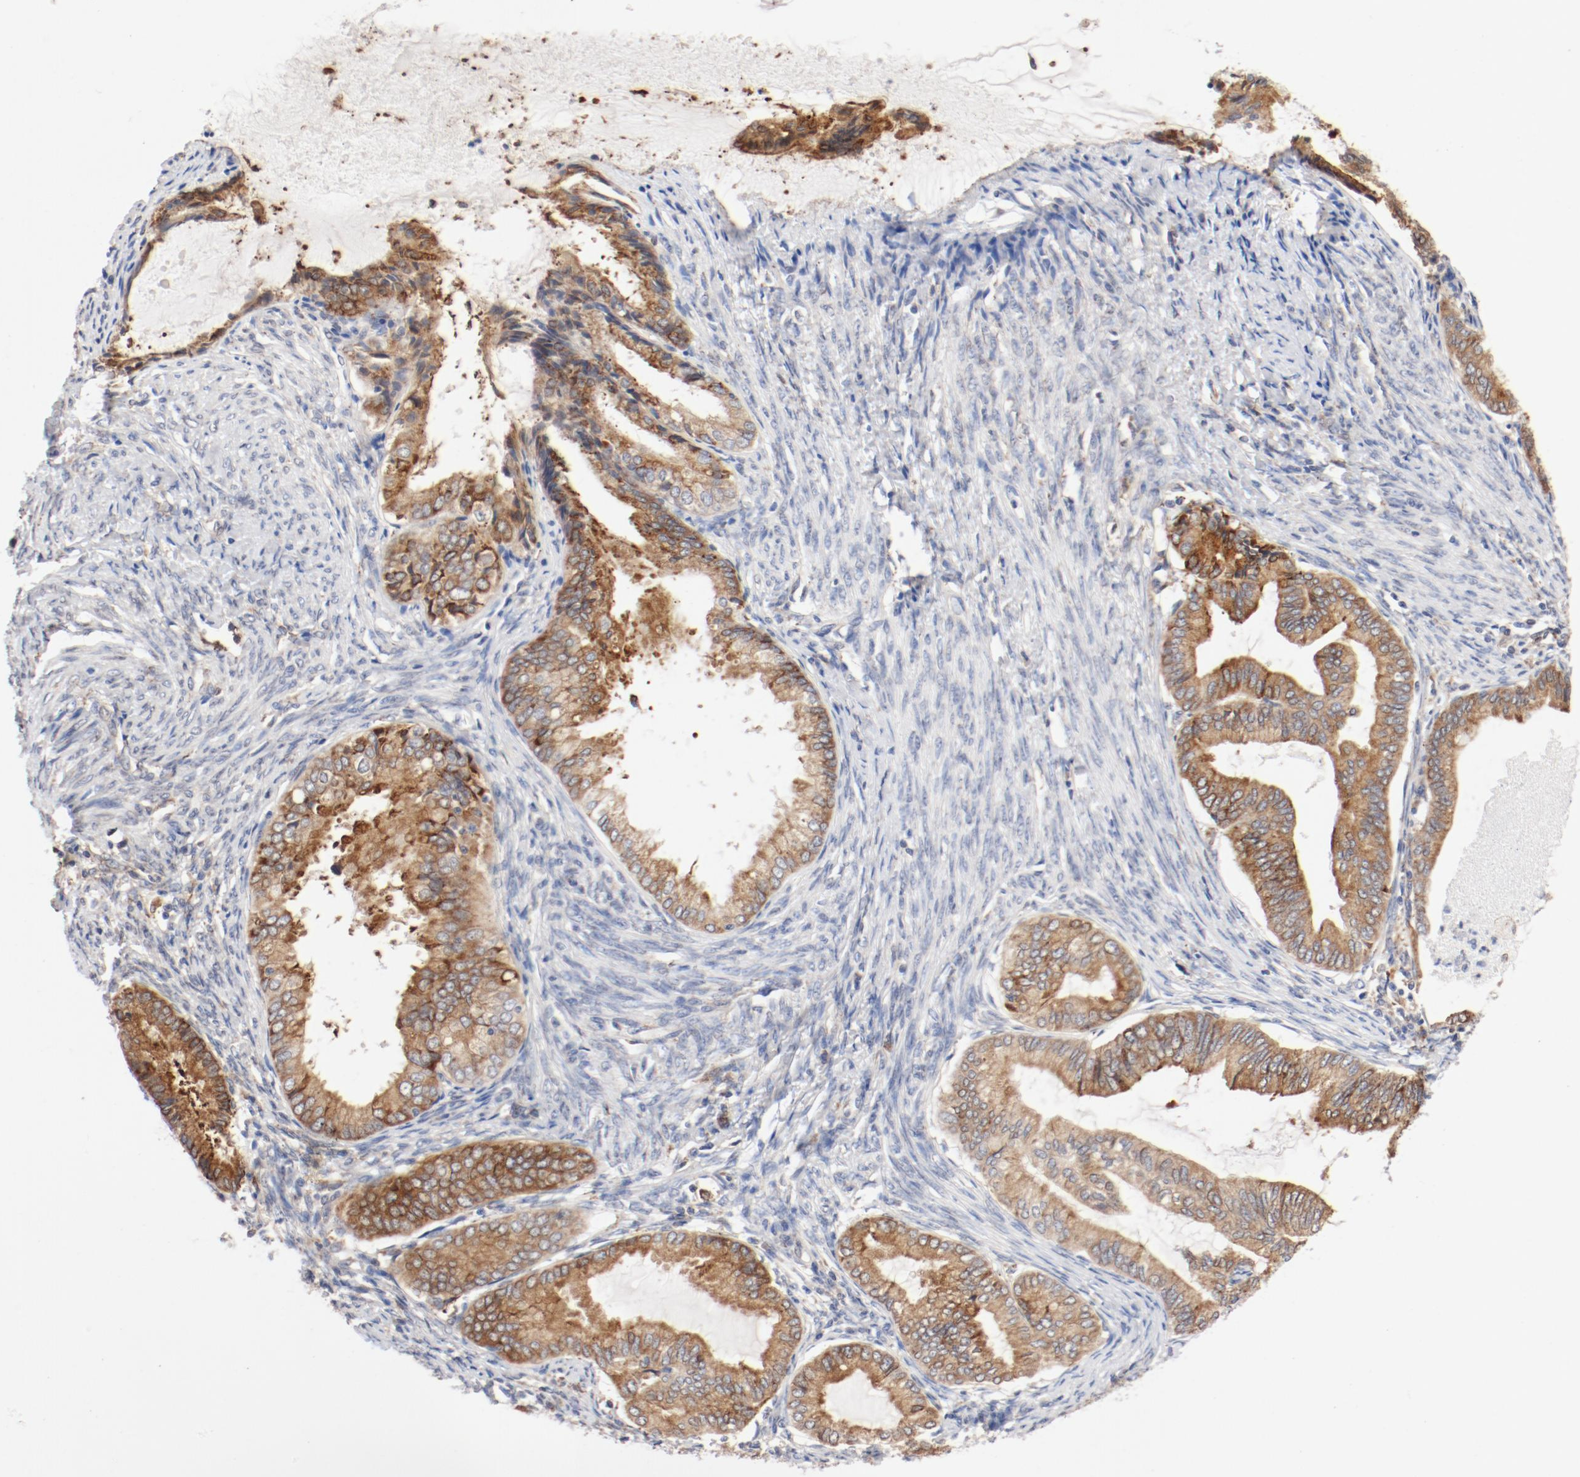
{"staining": {"intensity": "moderate", "quantity": ">75%", "location": "cytoplasmic/membranous"}, "tissue": "endometrial cancer", "cell_type": "Tumor cells", "image_type": "cancer", "snomed": [{"axis": "morphology", "description": "Adenocarcinoma, NOS"}, {"axis": "topography", "description": "Endometrium"}], "caption": "The photomicrograph displays staining of endometrial adenocarcinoma, revealing moderate cytoplasmic/membranous protein staining (brown color) within tumor cells.", "gene": "PDPK1", "patient": {"sex": "female", "age": 86}}